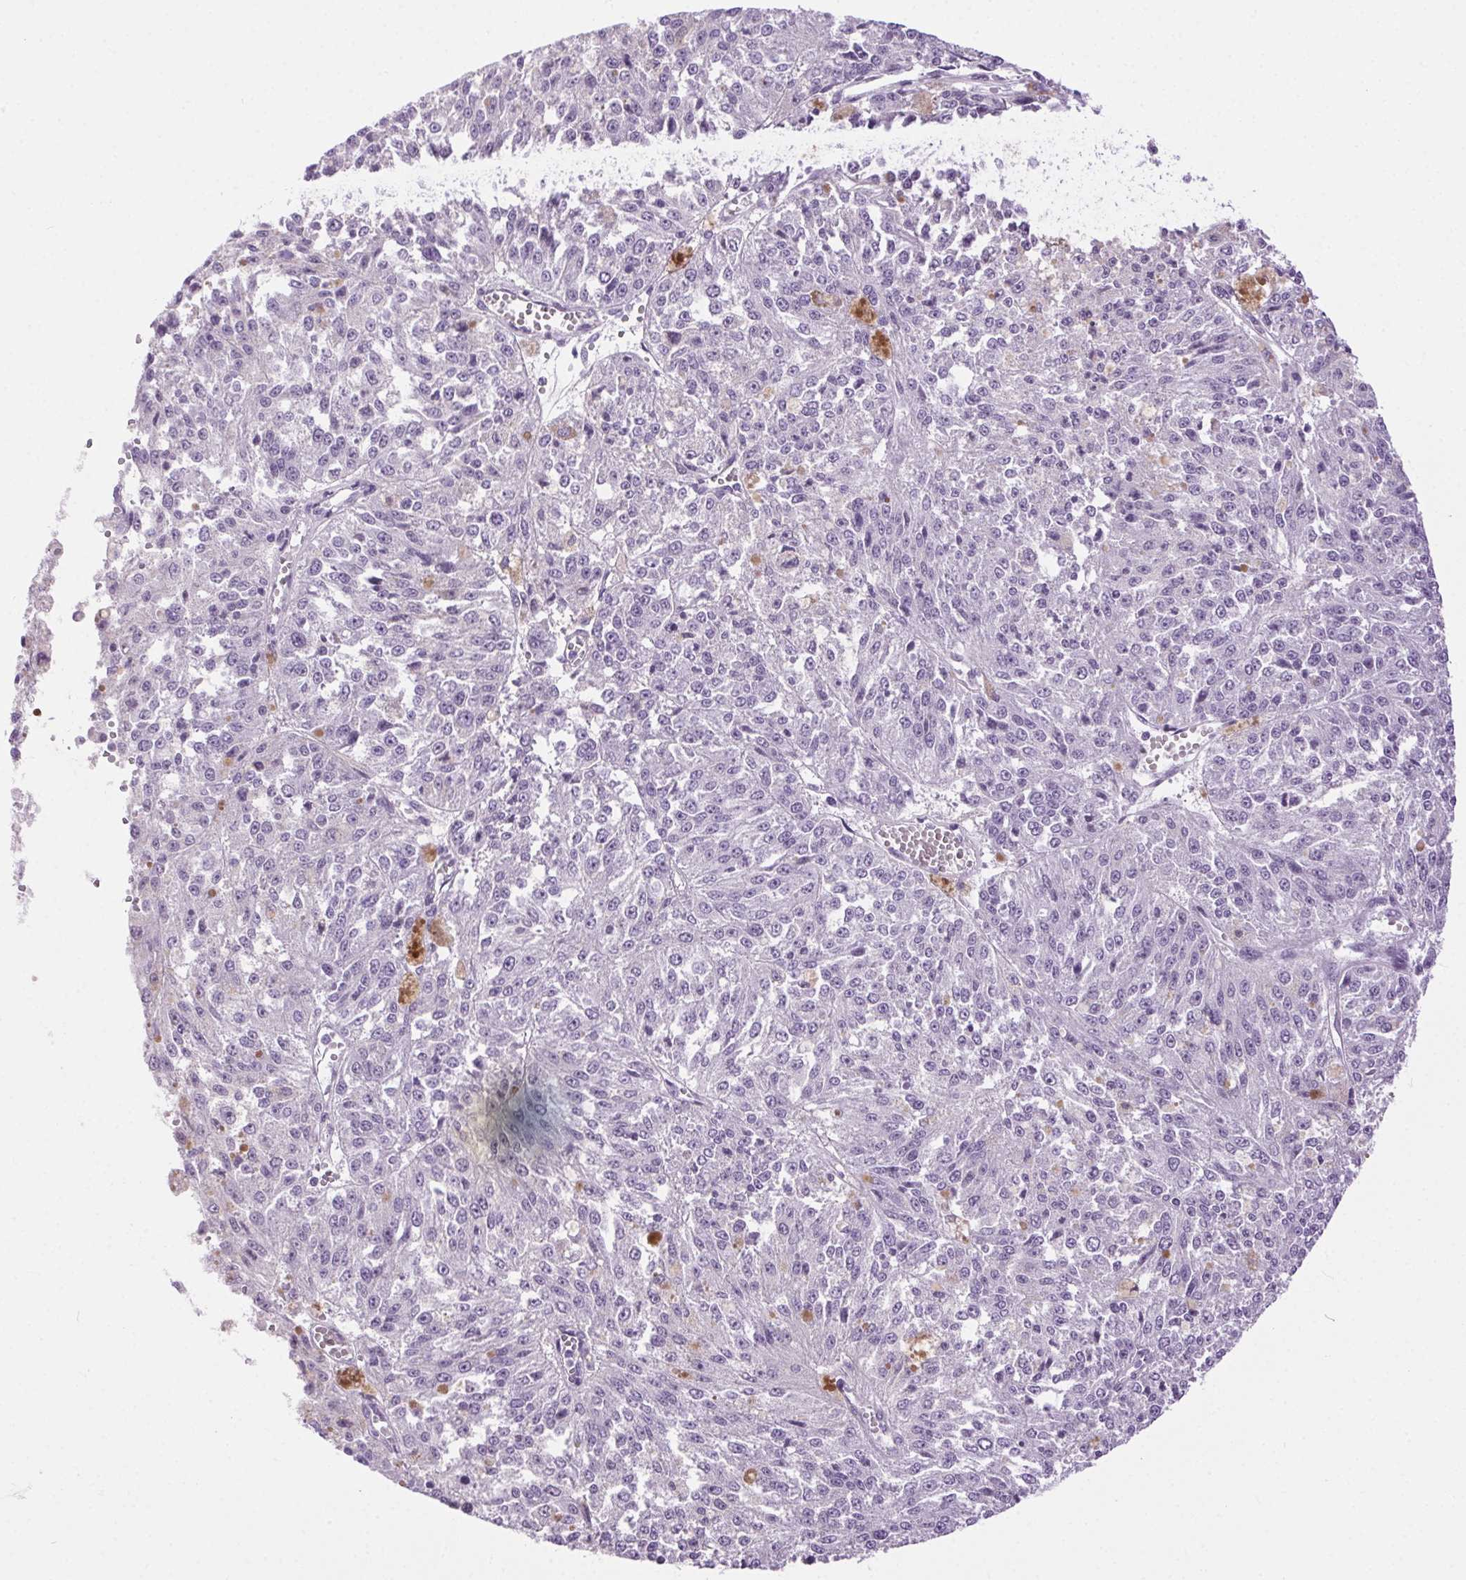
{"staining": {"intensity": "negative", "quantity": "none", "location": "none"}, "tissue": "melanoma", "cell_type": "Tumor cells", "image_type": "cancer", "snomed": [{"axis": "morphology", "description": "Malignant melanoma, Metastatic site"}, {"axis": "topography", "description": "Lymph node"}], "caption": "Immunohistochemical staining of human melanoma shows no significant staining in tumor cells. (Stains: DAB immunohistochemistry with hematoxylin counter stain, Microscopy: brightfield microscopy at high magnification).", "gene": "SHCBP1L", "patient": {"sex": "female", "age": 64}}